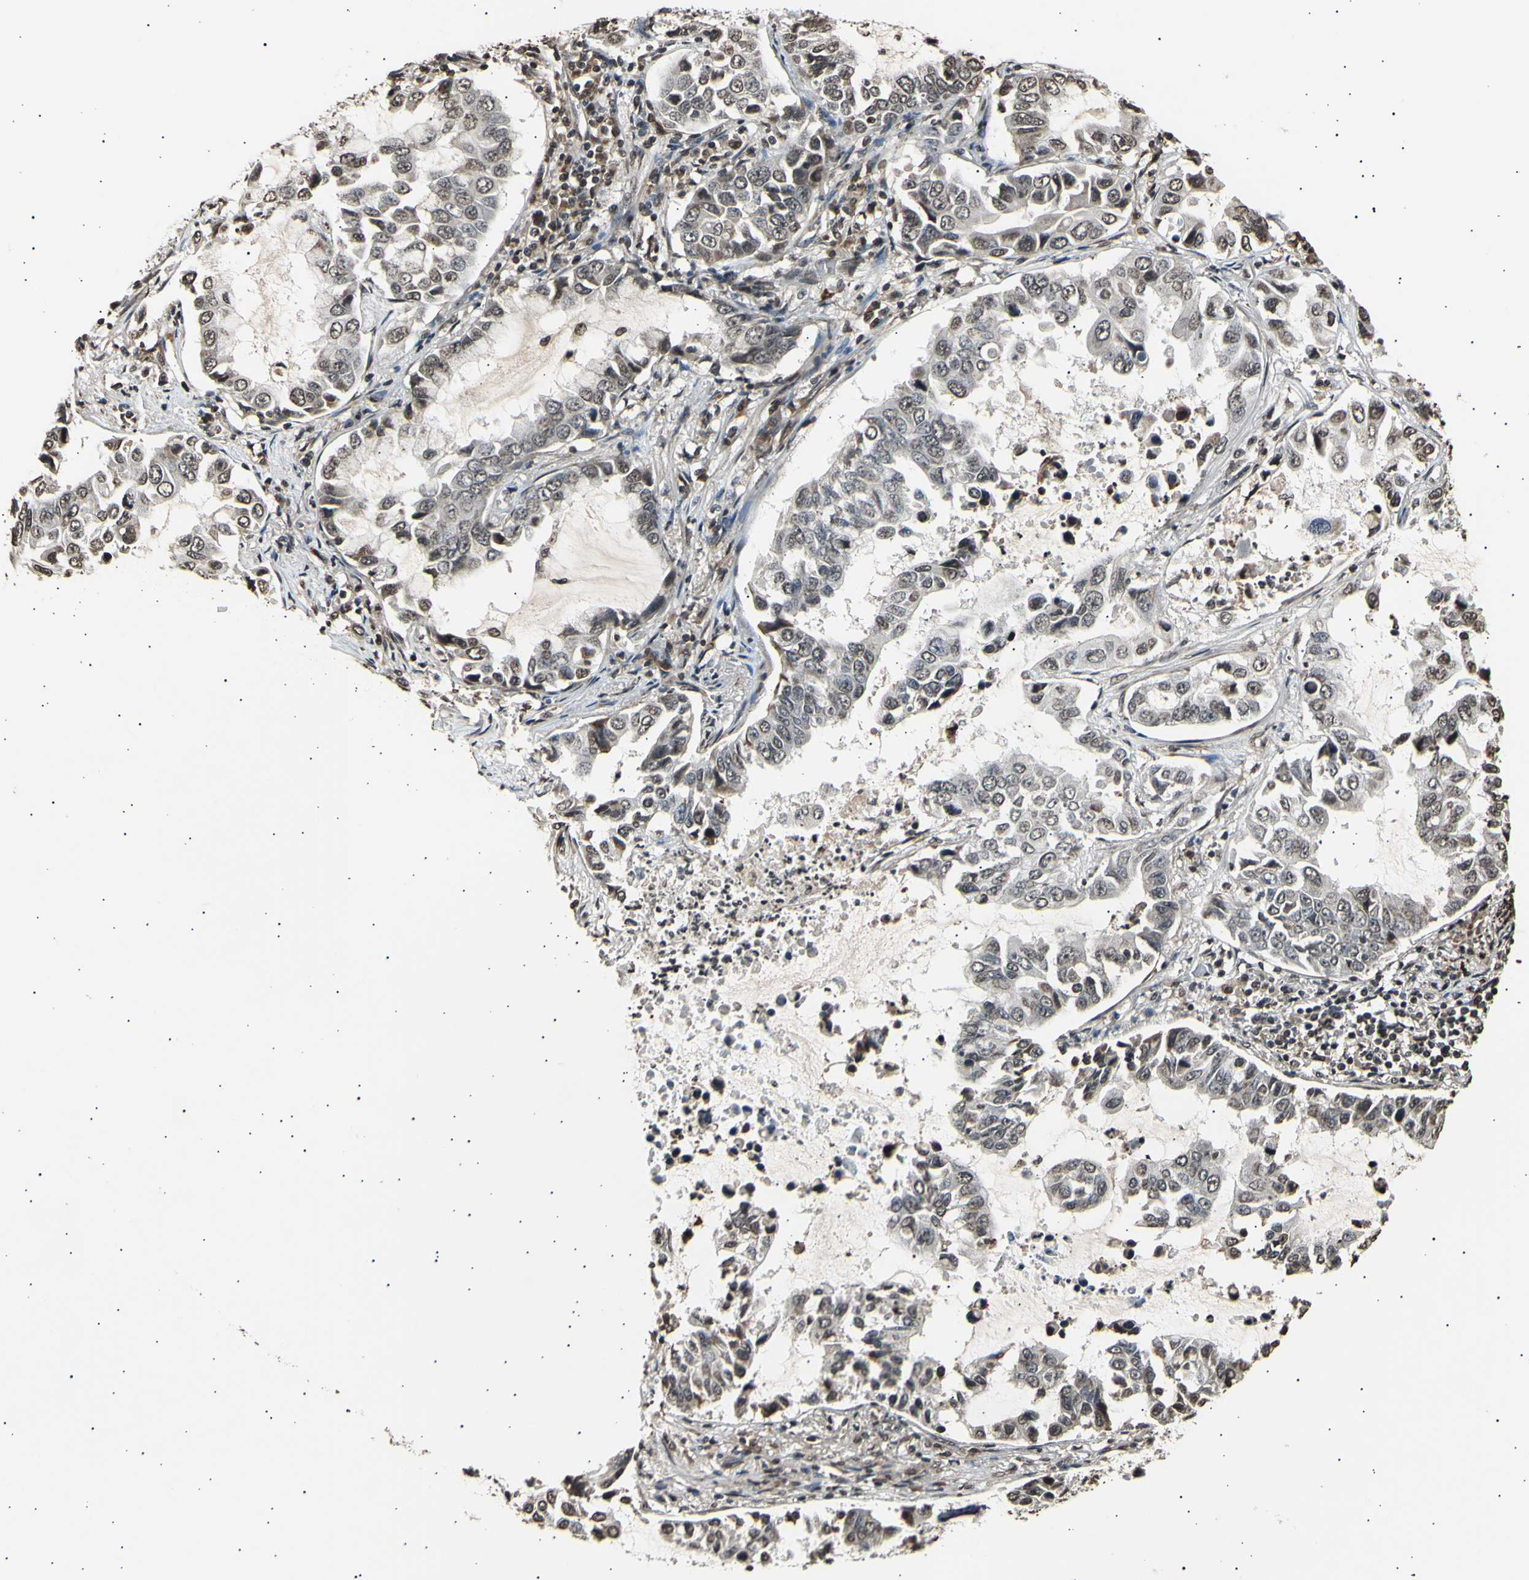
{"staining": {"intensity": "moderate", "quantity": "25%-75%", "location": "cytoplasmic/membranous,nuclear"}, "tissue": "lung cancer", "cell_type": "Tumor cells", "image_type": "cancer", "snomed": [{"axis": "morphology", "description": "Adenocarcinoma, NOS"}, {"axis": "topography", "description": "Lung"}], "caption": "Moderate cytoplasmic/membranous and nuclear protein positivity is identified in approximately 25%-75% of tumor cells in lung adenocarcinoma.", "gene": "ANAPC7", "patient": {"sex": "male", "age": 64}}